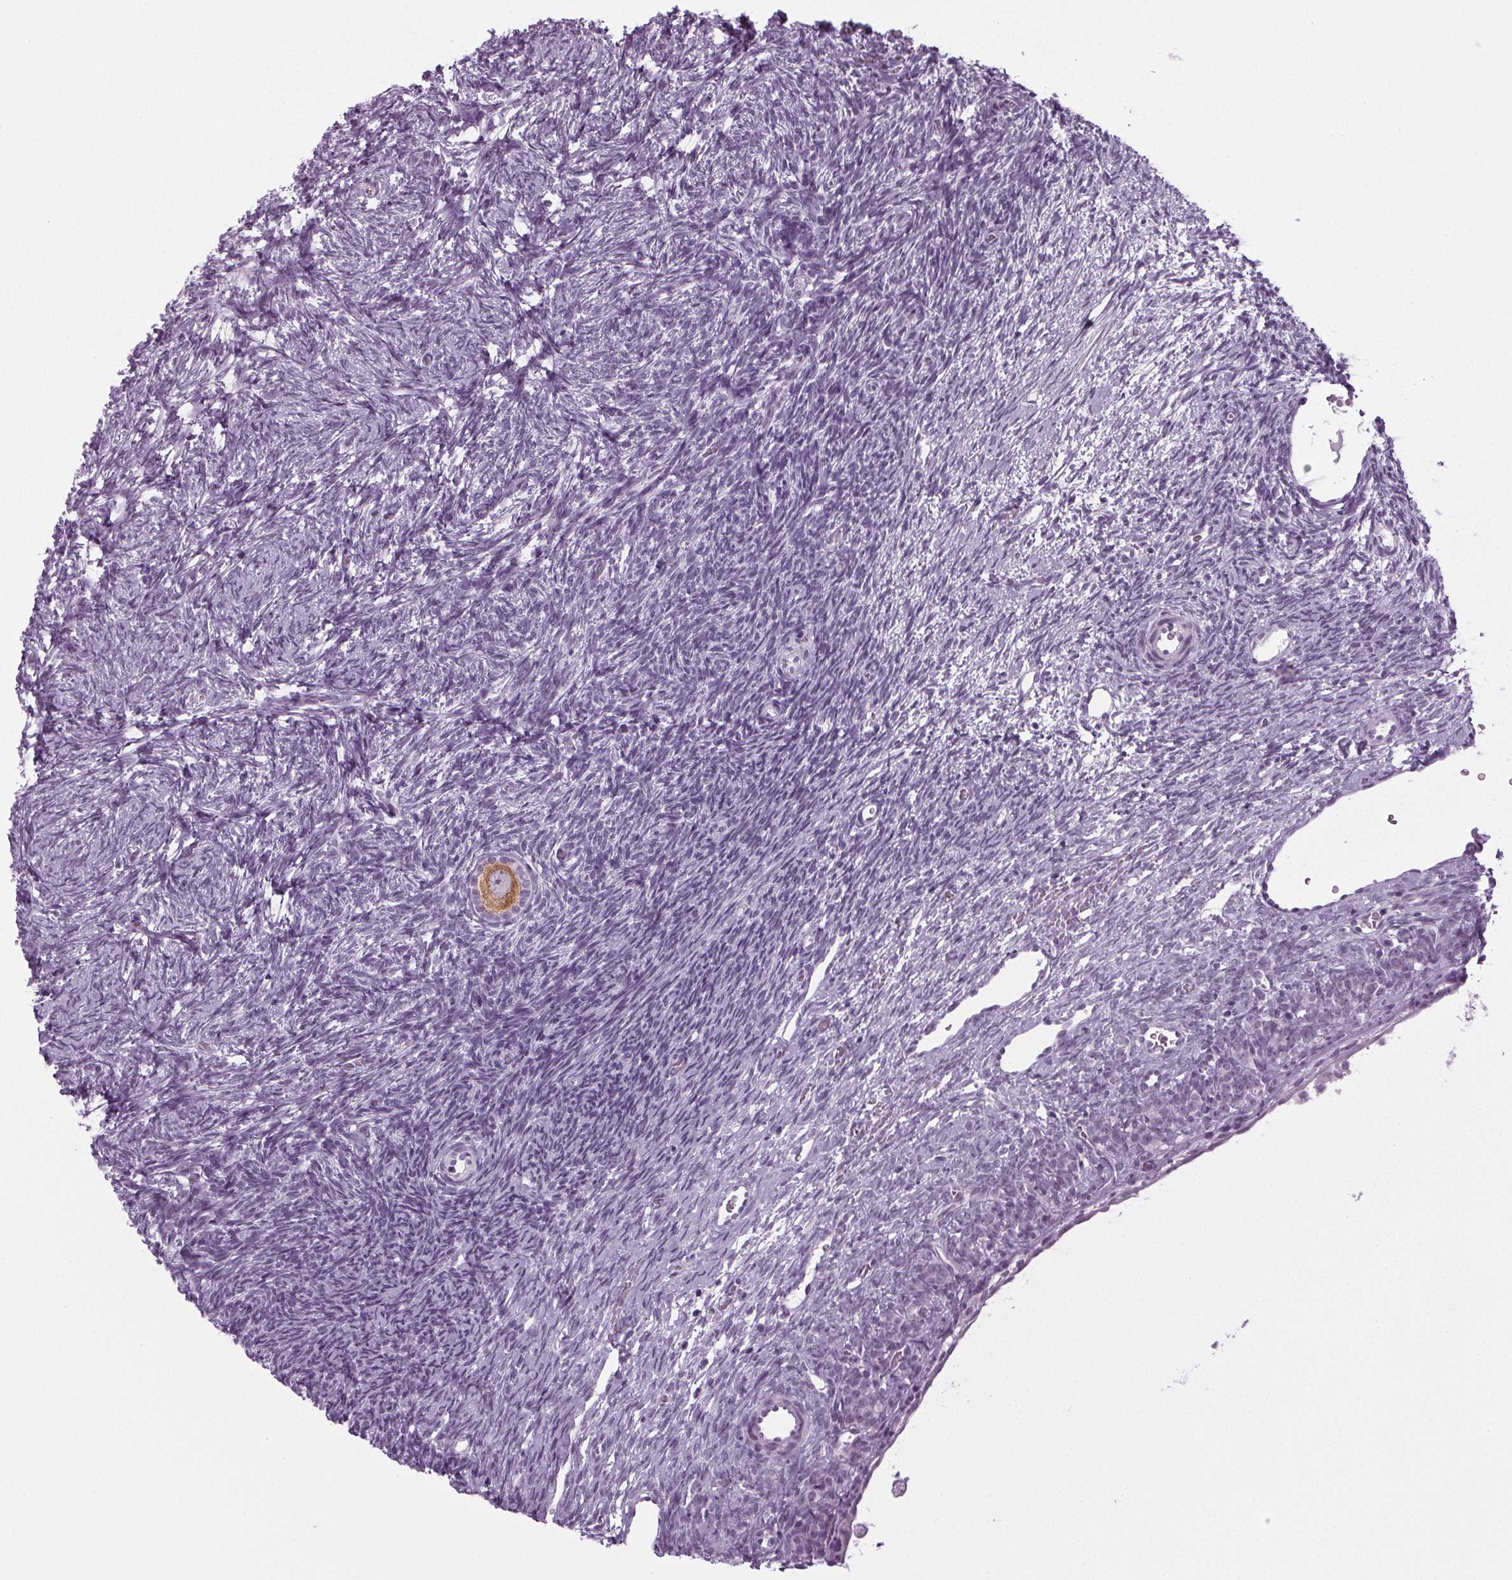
{"staining": {"intensity": "moderate", "quantity": "25%-75%", "location": "cytoplasmic/membranous"}, "tissue": "ovary", "cell_type": "Follicle cells", "image_type": "normal", "snomed": [{"axis": "morphology", "description": "Normal tissue, NOS"}, {"axis": "topography", "description": "Ovary"}], "caption": "Immunohistochemistry (IHC) (DAB (3,3'-diaminobenzidine)) staining of normal ovary exhibits moderate cytoplasmic/membranous protein positivity in about 25%-75% of follicle cells.", "gene": "IGF2BP1", "patient": {"sex": "female", "age": 34}}